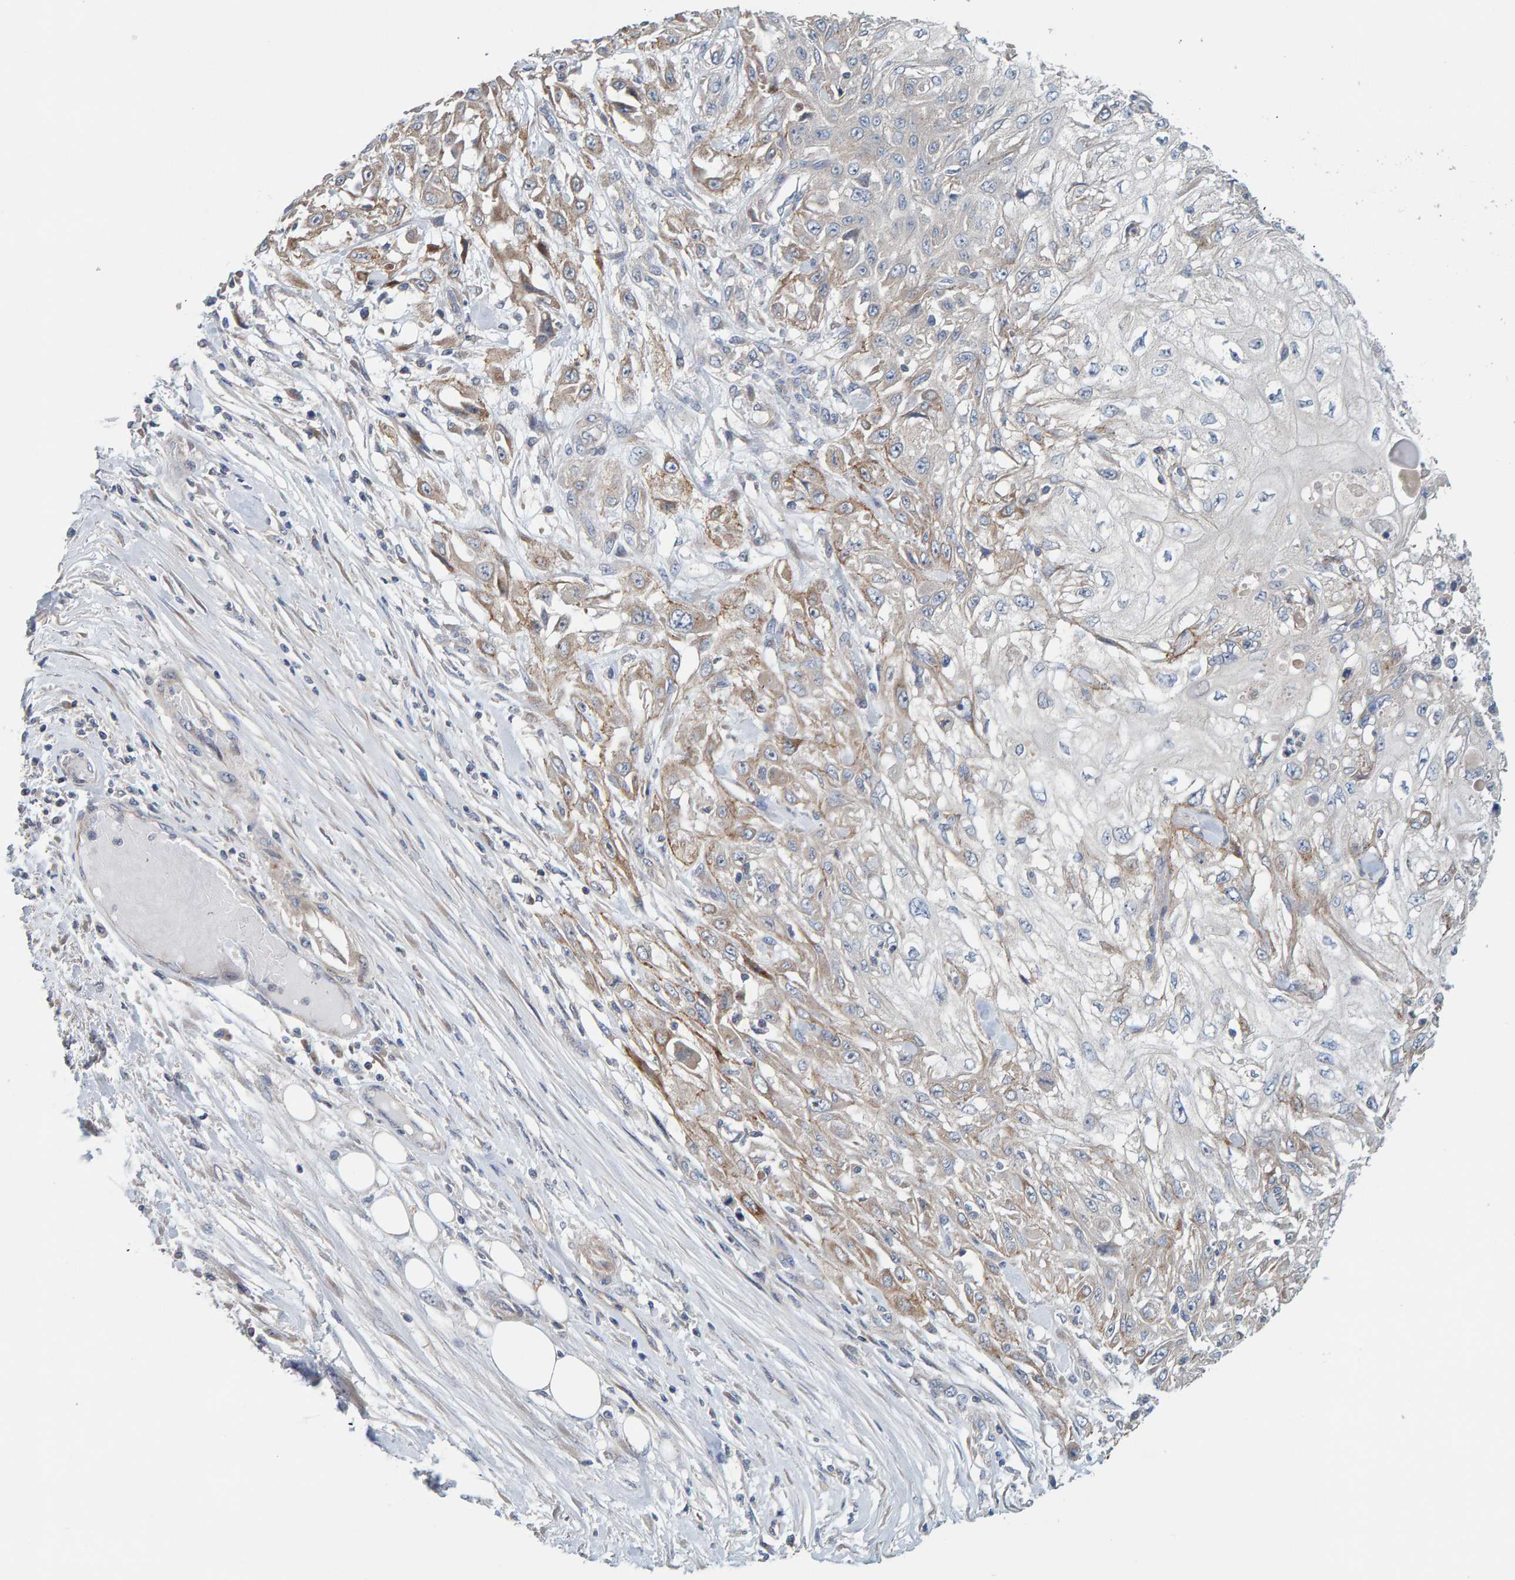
{"staining": {"intensity": "weak", "quantity": "<25%", "location": "cytoplasmic/membranous"}, "tissue": "skin cancer", "cell_type": "Tumor cells", "image_type": "cancer", "snomed": [{"axis": "morphology", "description": "Squamous cell carcinoma, NOS"}, {"axis": "morphology", "description": "Squamous cell carcinoma, metastatic, NOS"}, {"axis": "topography", "description": "Skin"}, {"axis": "topography", "description": "Lymph node"}], "caption": "A micrograph of skin cancer stained for a protein exhibits no brown staining in tumor cells.", "gene": "CCM2", "patient": {"sex": "male", "age": 75}}